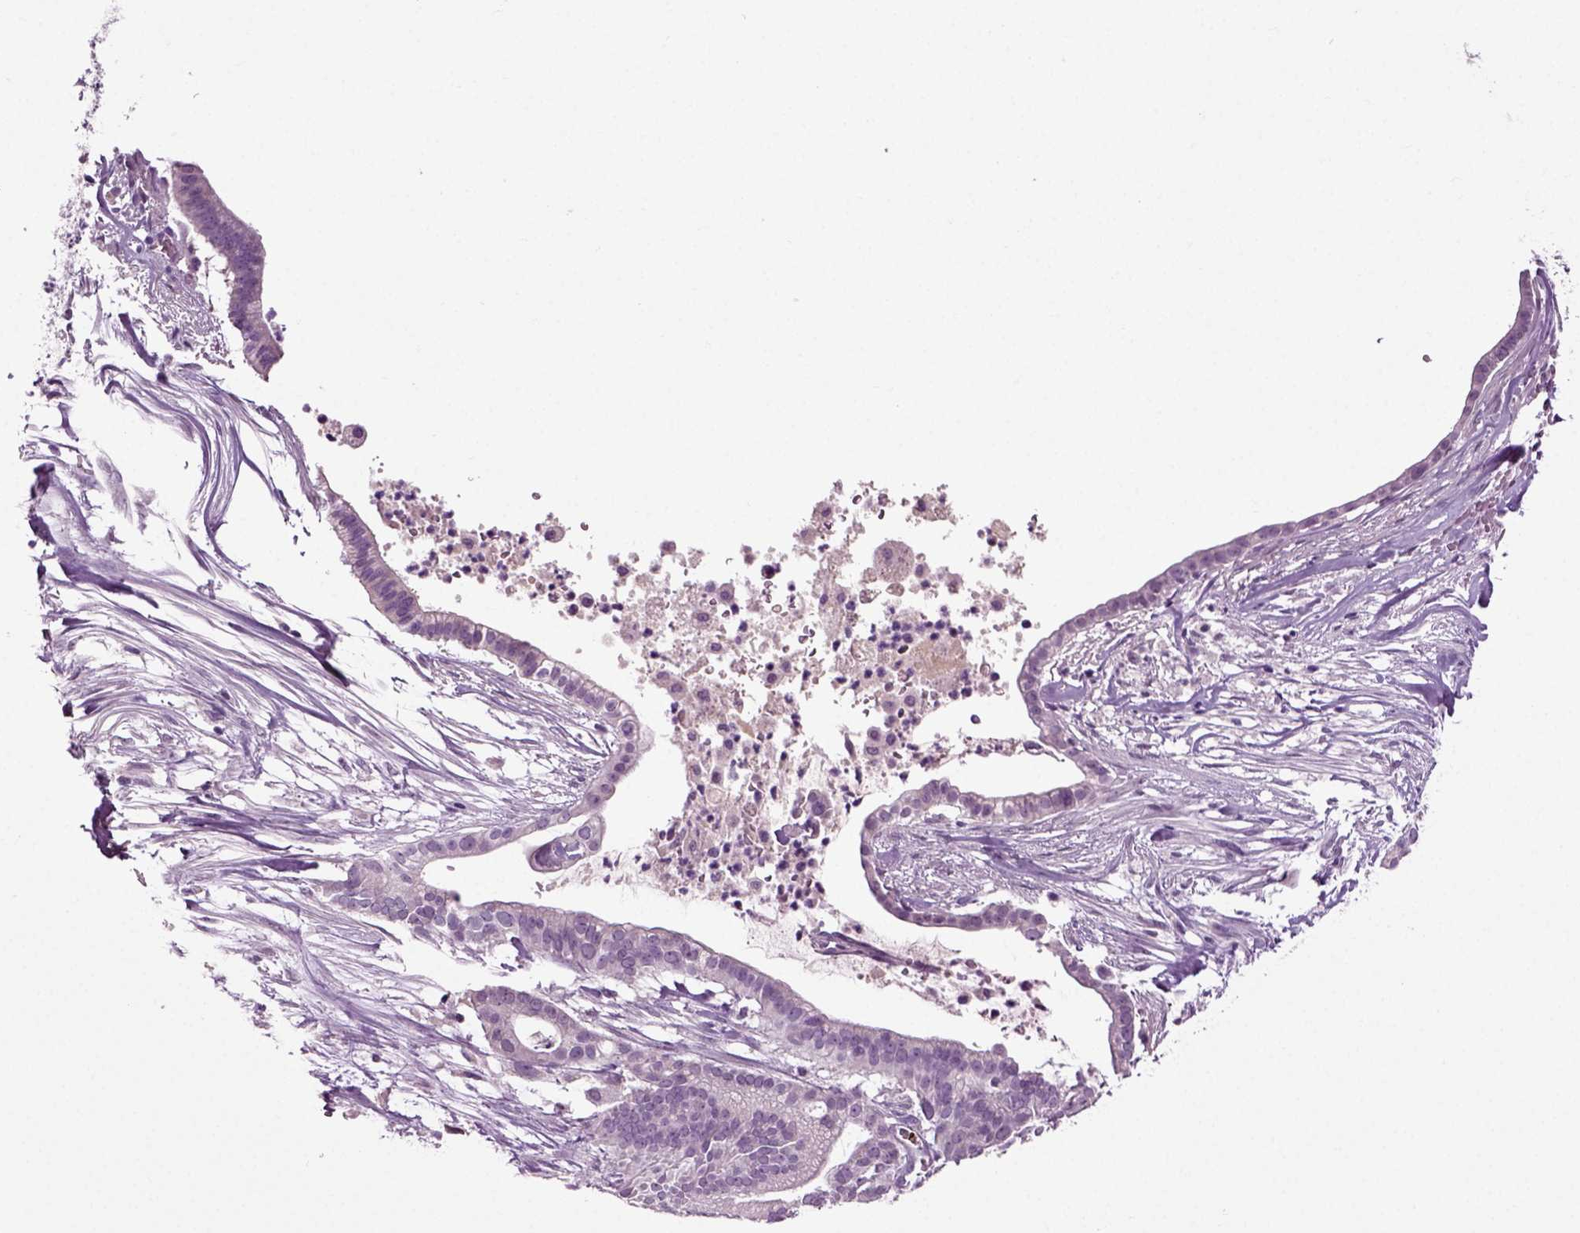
{"staining": {"intensity": "negative", "quantity": "none", "location": "none"}, "tissue": "pancreatic cancer", "cell_type": "Tumor cells", "image_type": "cancer", "snomed": [{"axis": "morphology", "description": "Adenocarcinoma, NOS"}, {"axis": "topography", "description": "Pancreas"}], "caption": "An image of human pancreatic cancer (adenocarcinoma) is negative for staining in tumor cells.", "gene": "SPATA17", "patient": {"sex": "male", "age": 61}}